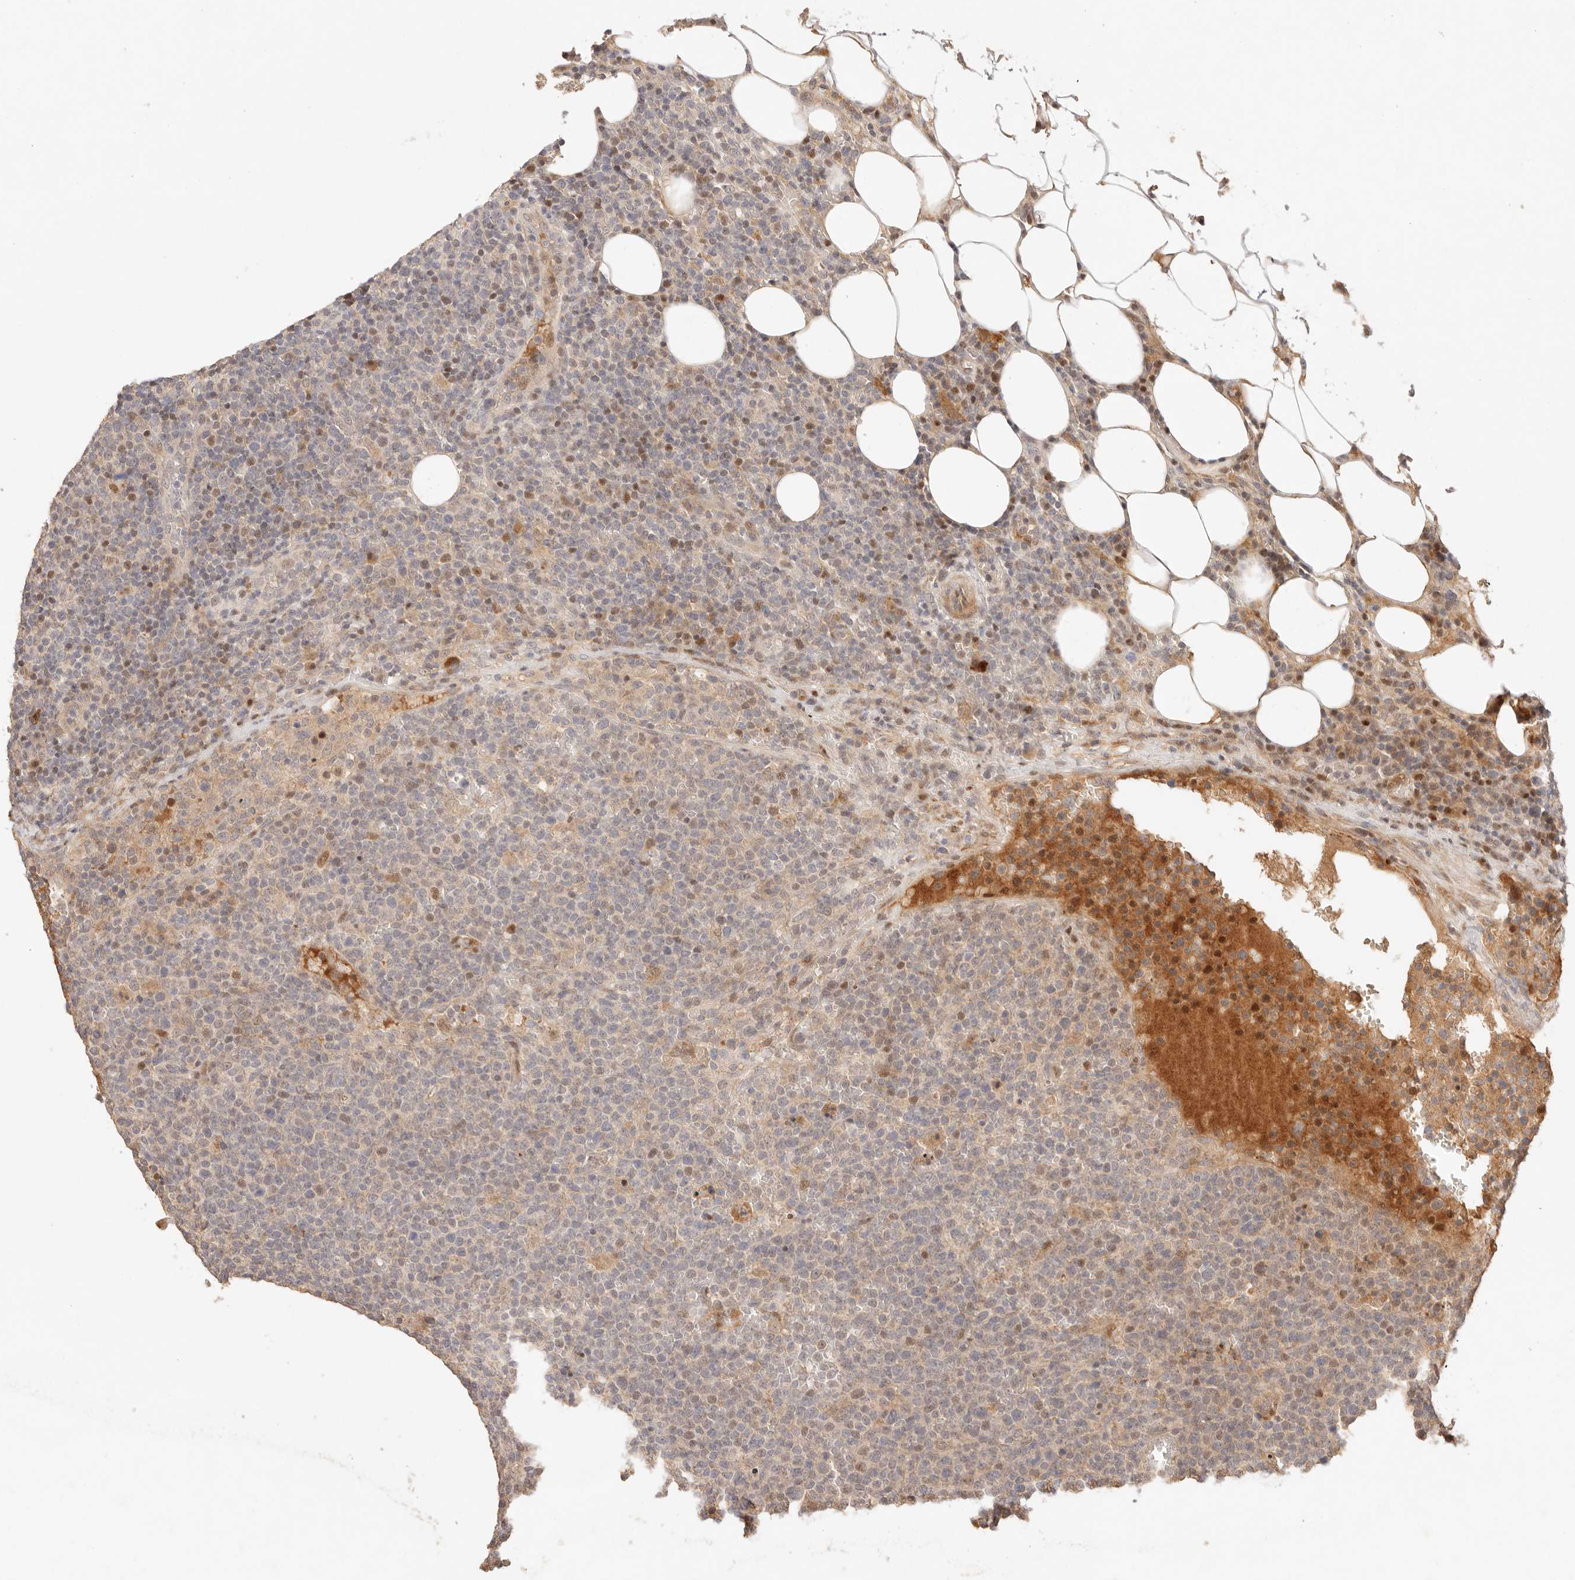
{"staining": {"intensity": "moderate", "quantity": "<25%", "location": "nuclear"}, "tissue": "lymphoma", "cell_type": "Tumor cells", "image_type": "cancer", "snomed": [{"axis": "morphology", "description": "Malignant lymphoma, non-Hodgkin's type, High grade"}, {"axis": "topography", "description": "Lymph node"}], "caption": "Immunohistochemistry (IHC) staining of lymphoma, which reveals low levels of moderate nuclear expression in about <25% of tumor cells indicating moderate nuclear protein staining. The staining was performed using DAB (brown) for protein detection and nuclei were counterstained in hematoxylin (blue).", "gene": "PHLDA3", "patient": {"sex": "male", "age": 61}}